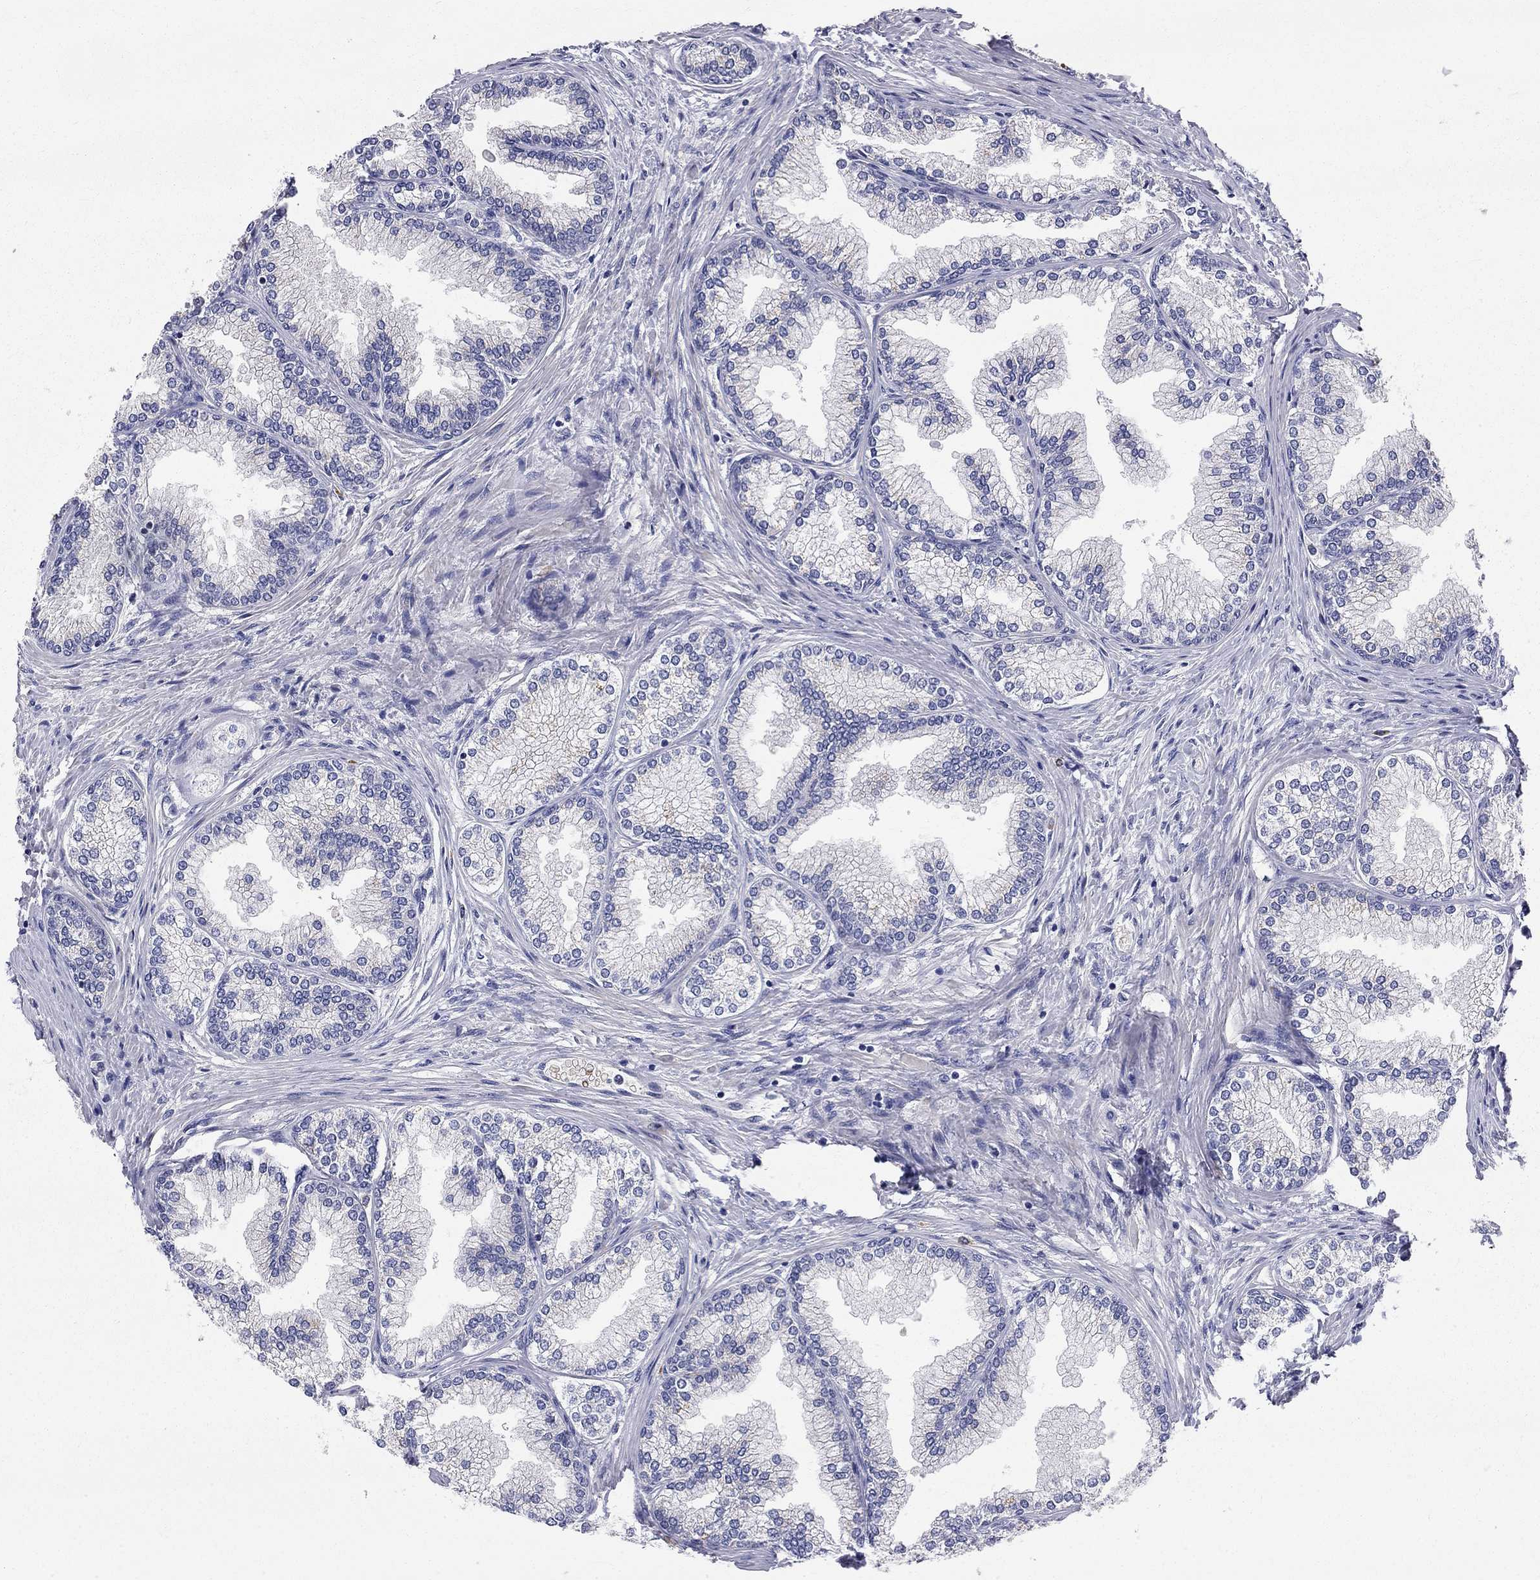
{"staining": {"intensity": "weak", "quantity": "25%-75%", "location": "cytoplasmic/membranous"}, "tissue": "prostate", "cell_type": "Glandular cells", "image_type": "normal", "snomed": [{"axis": "morphology", "description": "Normal tissue, NOS"}, {"axis": "topography", "description": "Prostate"}], "caption": "Glandular cells display weak cytoplasmic/membranous staining in about 25%-75% of cells in benign prostate. (brown staining indicates protein expression, while blue staining denotes nuclei).", "gene": "CASTOR1", "patient": {"sex": "male", "age": 72}}